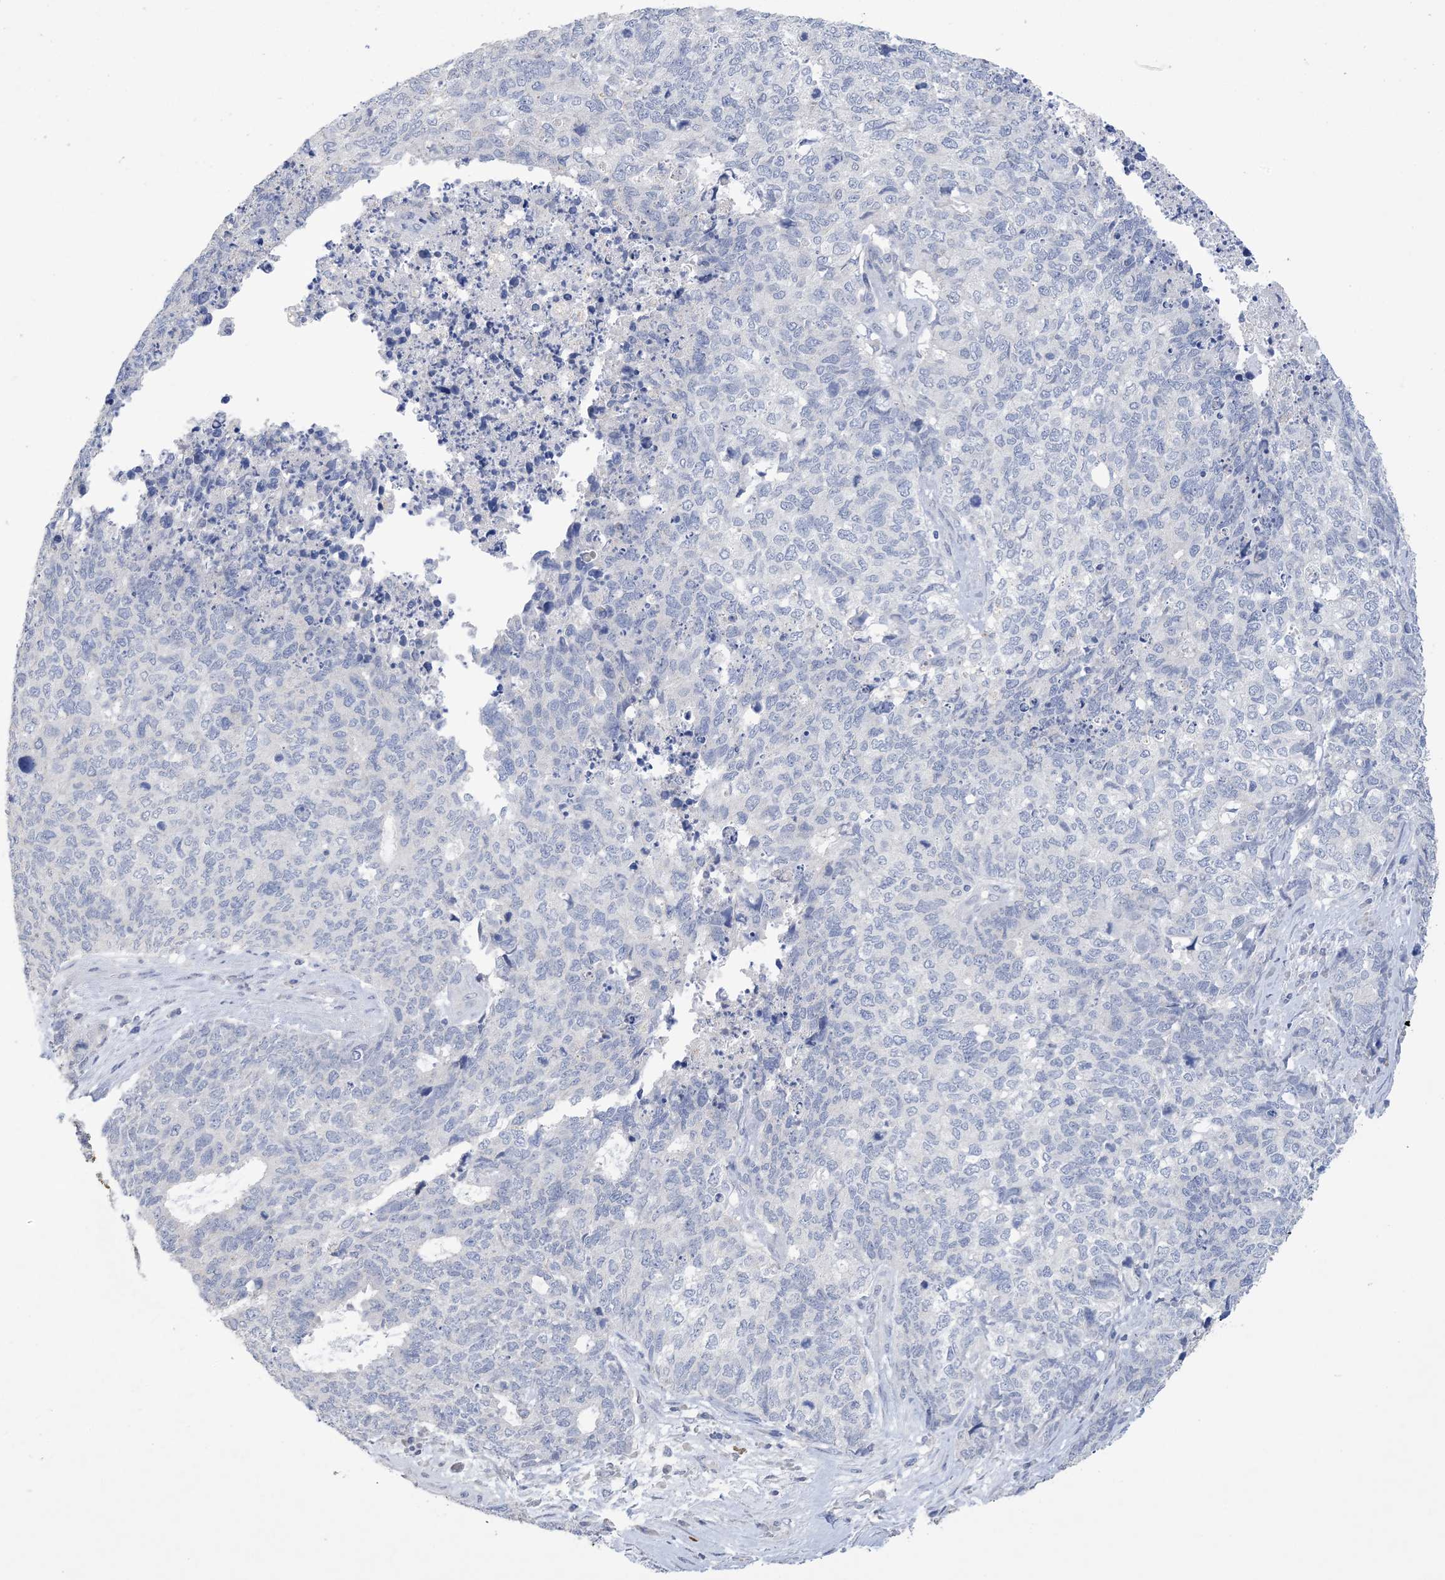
{"staining": {"intensity": "negative", "quantity": "none", "location": "none"}, "tissue": "cervical cancer", "cell_type": "Tumor cells", "image_type": "cancer", "snomed": [{"axis": "morphology", "description": "Squamous cell carcinoma, NOS"}, {"axis": "topography", "description": "Cervix"}], "caption": "The histopathology image reveals no staining of tumor cells in squamous cell carcinoma (cervical).", "gene": "DSC3", "patient": {"sex": "female", "age": 63}}